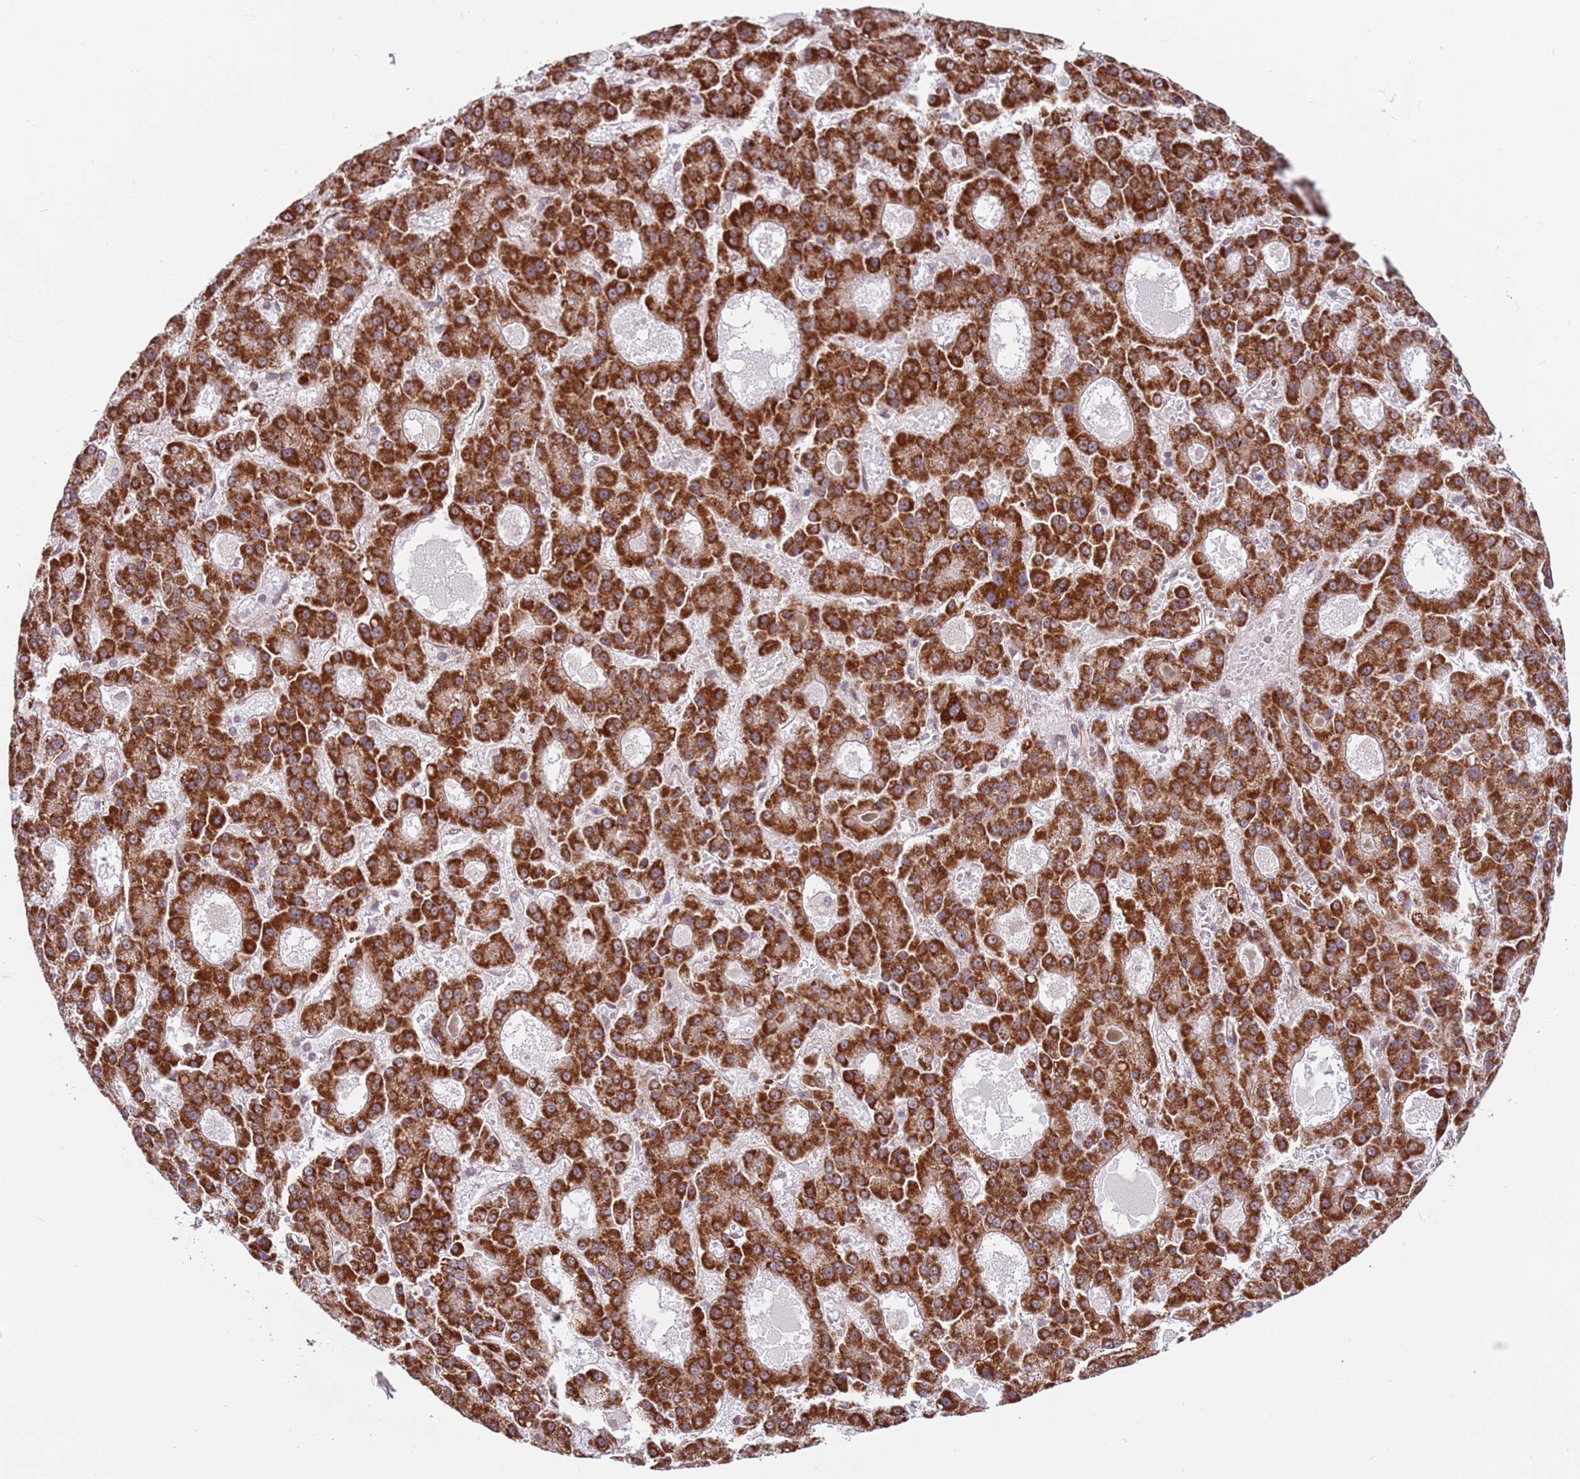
{"staining": {"intensity": "strong", "quantity": ">75%", "location": "cytoplasmic/membranous"}, "tissue": "liver cancer", "cell_type": "Tumor cells", "image_type": "cancer", "snomed": [{"axis": "morphology", "description": "Carcinoma, Hepatocellular, NOS"}, {"axis": "topography", "description": "Liver"}], "caption": "Protein staining of liver cancer (hepatocellular carcinoma) tissue shows strong cytoplasmic/membranous expression in approximately >75% of tumor cells. Using DAB (3,3'-diaminobenzidine) (brown) and hematoxylin (blue) stains, captured at high magnification using brightfield microscopy.", "gene": "DCAF4", "patient": {"sex": "male", "age": 70}}